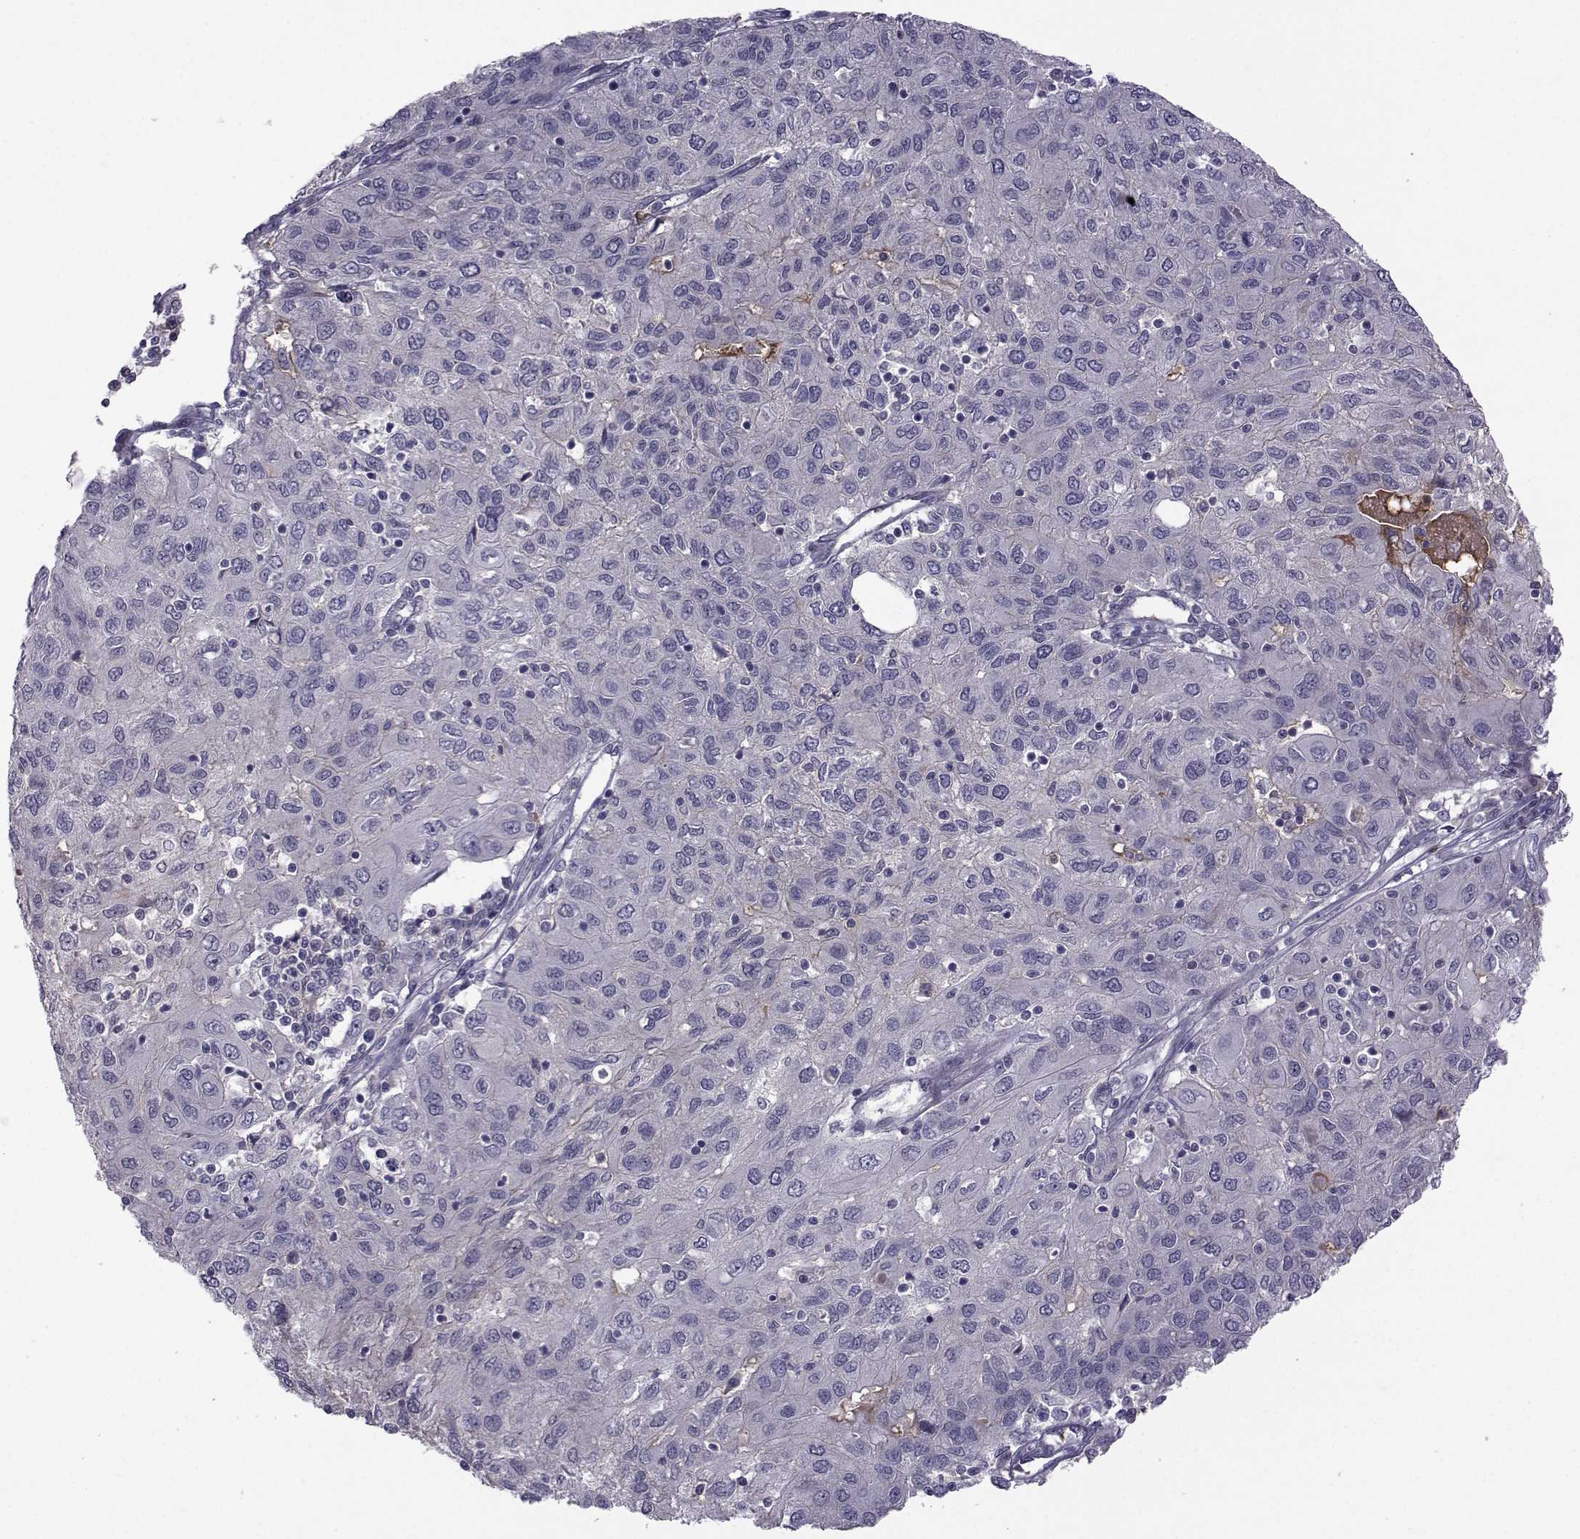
{"staining": {"intensity": "negative", "quantity": "none", "location": "none"}, "tissue": "ovarian cancer", "cell_type": "Tumor cells", "image_type": "cancer", "snomed": [{"axis": "morphology", "description": "Carcinoma, endometroid"}, {"axis": "topography", "description": "Ovary"}], "caption": "Ovarian endometroid carcinoma was stained to show a protein in brown. There is no significant staining in tumor cells. (Immunohistochemistry (ihc), brightfield microscopy, high magnification).", "gene": "TNFRSF11B", "patient": {"sex": "female", "age": 50}}